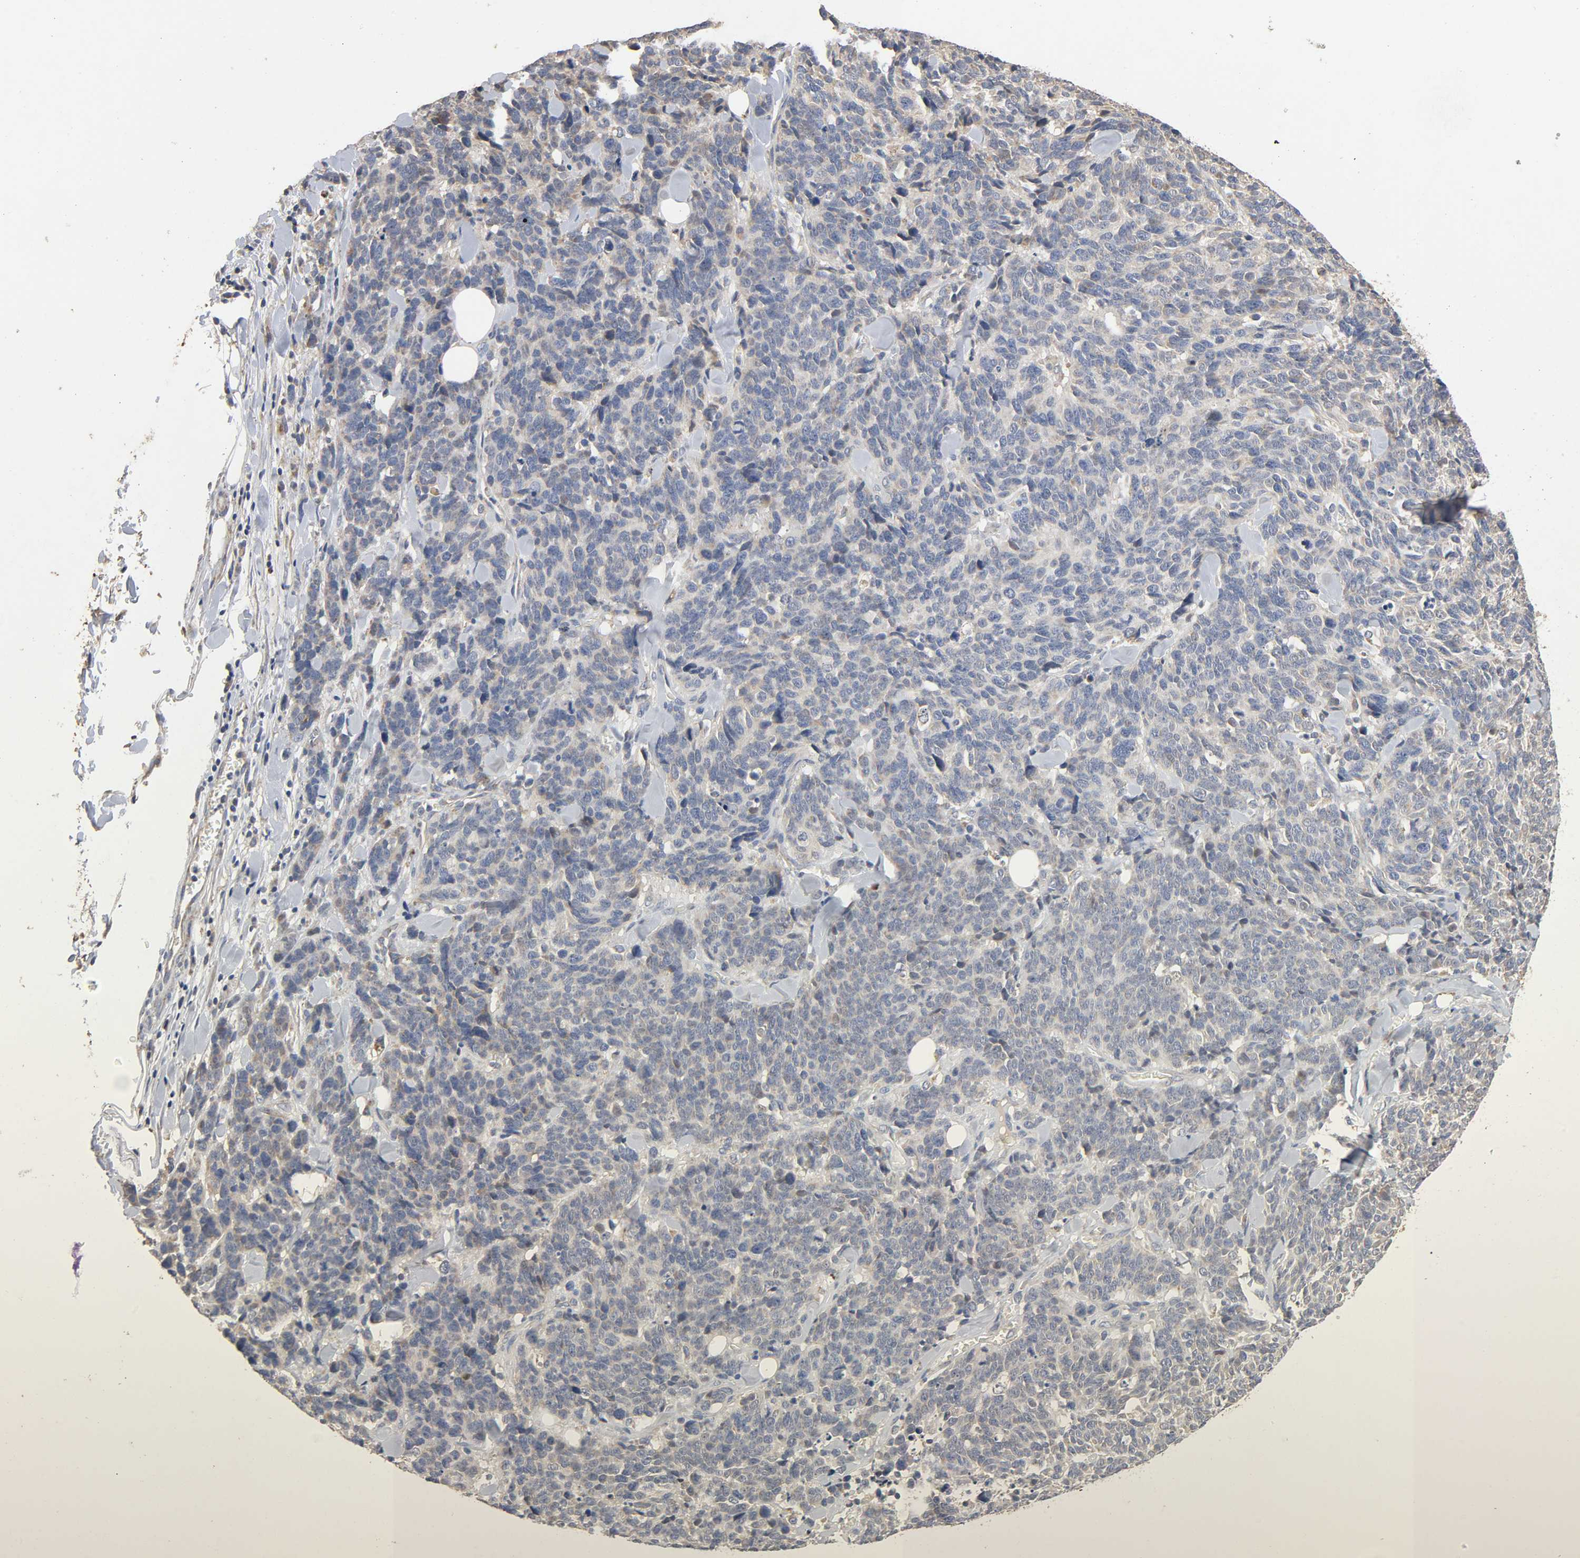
{"staining": {"intensity": "negative", "quantity": "none", "location": "none"}, "tissue": "lung cancer", "cell_type": "Tumor cells", "image_type": "cancer", "snomed": [{"axis": "morphology", "description": "Neoplasm, malignant, NOS"}, {"axis": "topography", "description": "Lung"}], "caption": "Lung cancer (malignant neoplasm) was stained to show a protein in brown. There is no significant expression in tumor cells.", "gene": "NDUFS3", "patient": {"sex": "female", "age": 58}}